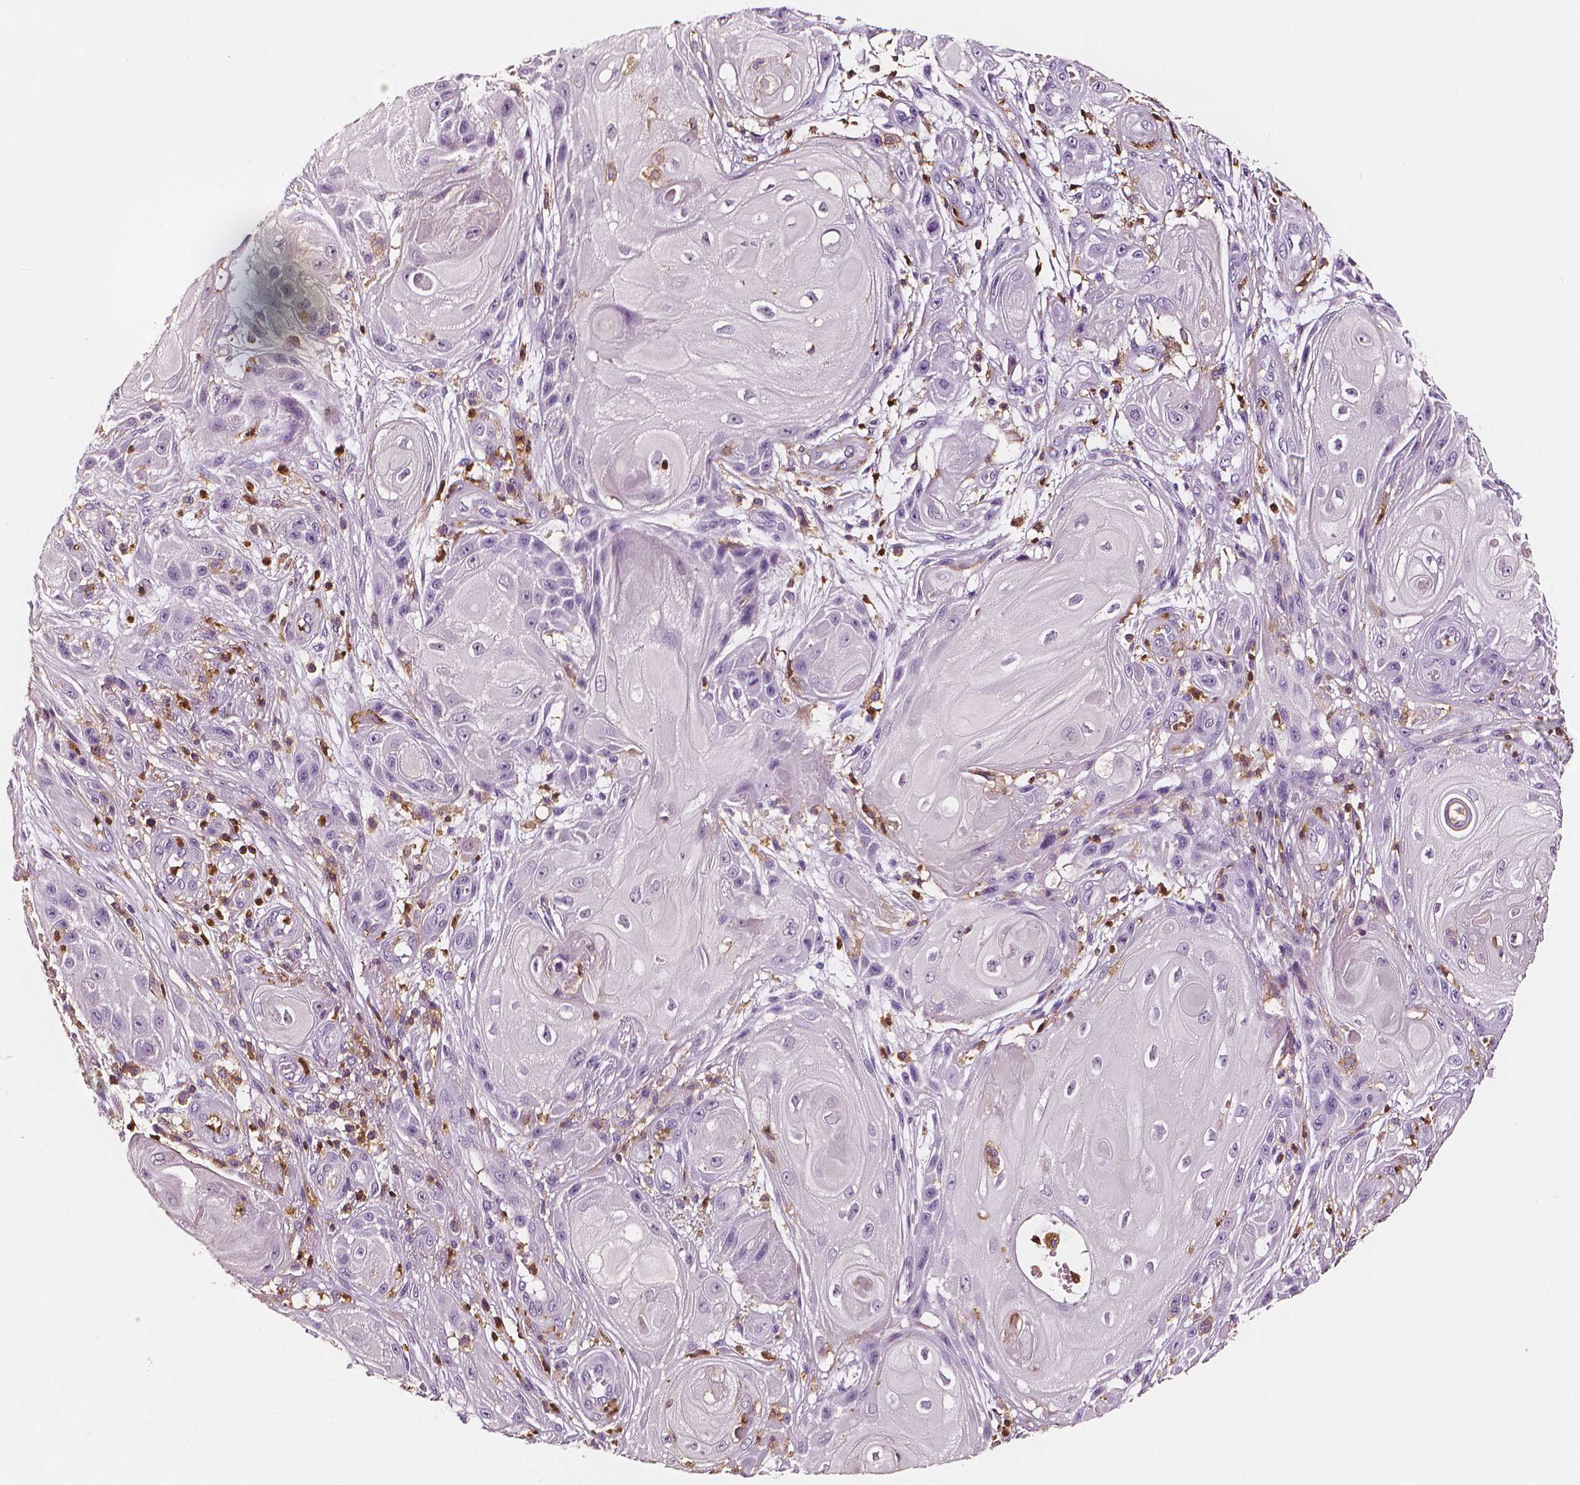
{"staining": {"intensity": "negative", "quantity": "none", "location": "none"}, "tissue": "skin cancer", "cell_type": "Tumor cells", "image_type": "cancer", "snomed": [{"axis": "morphology", "description": "Squamous cell carcinoma, NOS"}, {"axis": "topography", "description": "Skin"}], "caption": "Tumor cells show no significant staining in skin squamous cell carcinoma.", "gene": "PTPRC", "patient": {"sex": "male", "age": 62}}